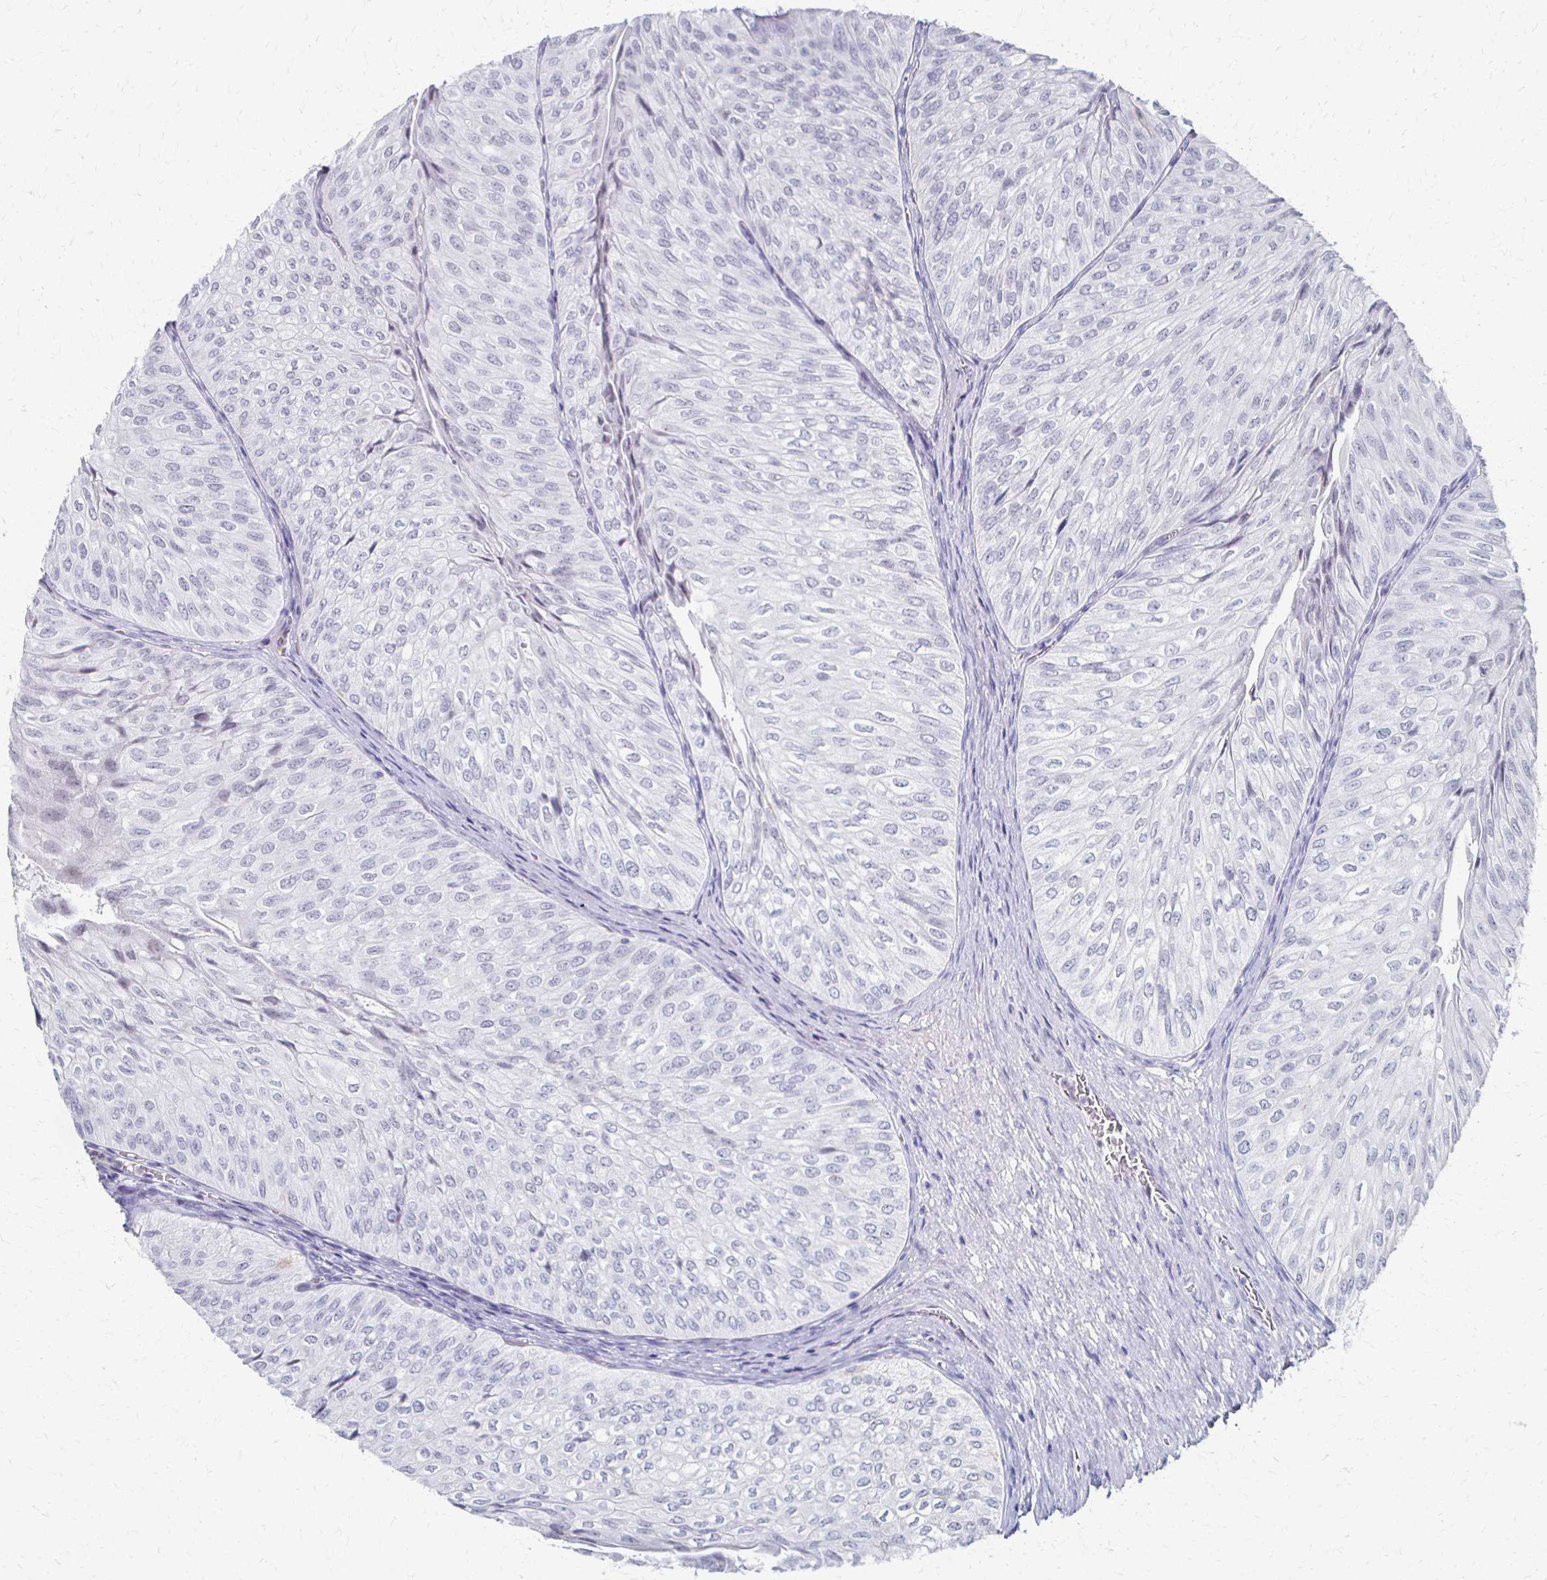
{"staining": {"intensity": "negative", "quantity": "none", "location": "none"}, "tissue": "urothelial cancer", "cell_type": "Tumor cells", "image_type": "cancer", "snomed": [{"axis": "morphology", "description": "Urothelial carcinoma, NOS"}, {"axis": "topography", "description": "Urinary bladder"}], "caption": "Immunohistochemical staining of urothelial cancer displays no significant staining in tumor cells.", "gene": "CXCR2", "patient": {"sex": "male", "age": 62}}